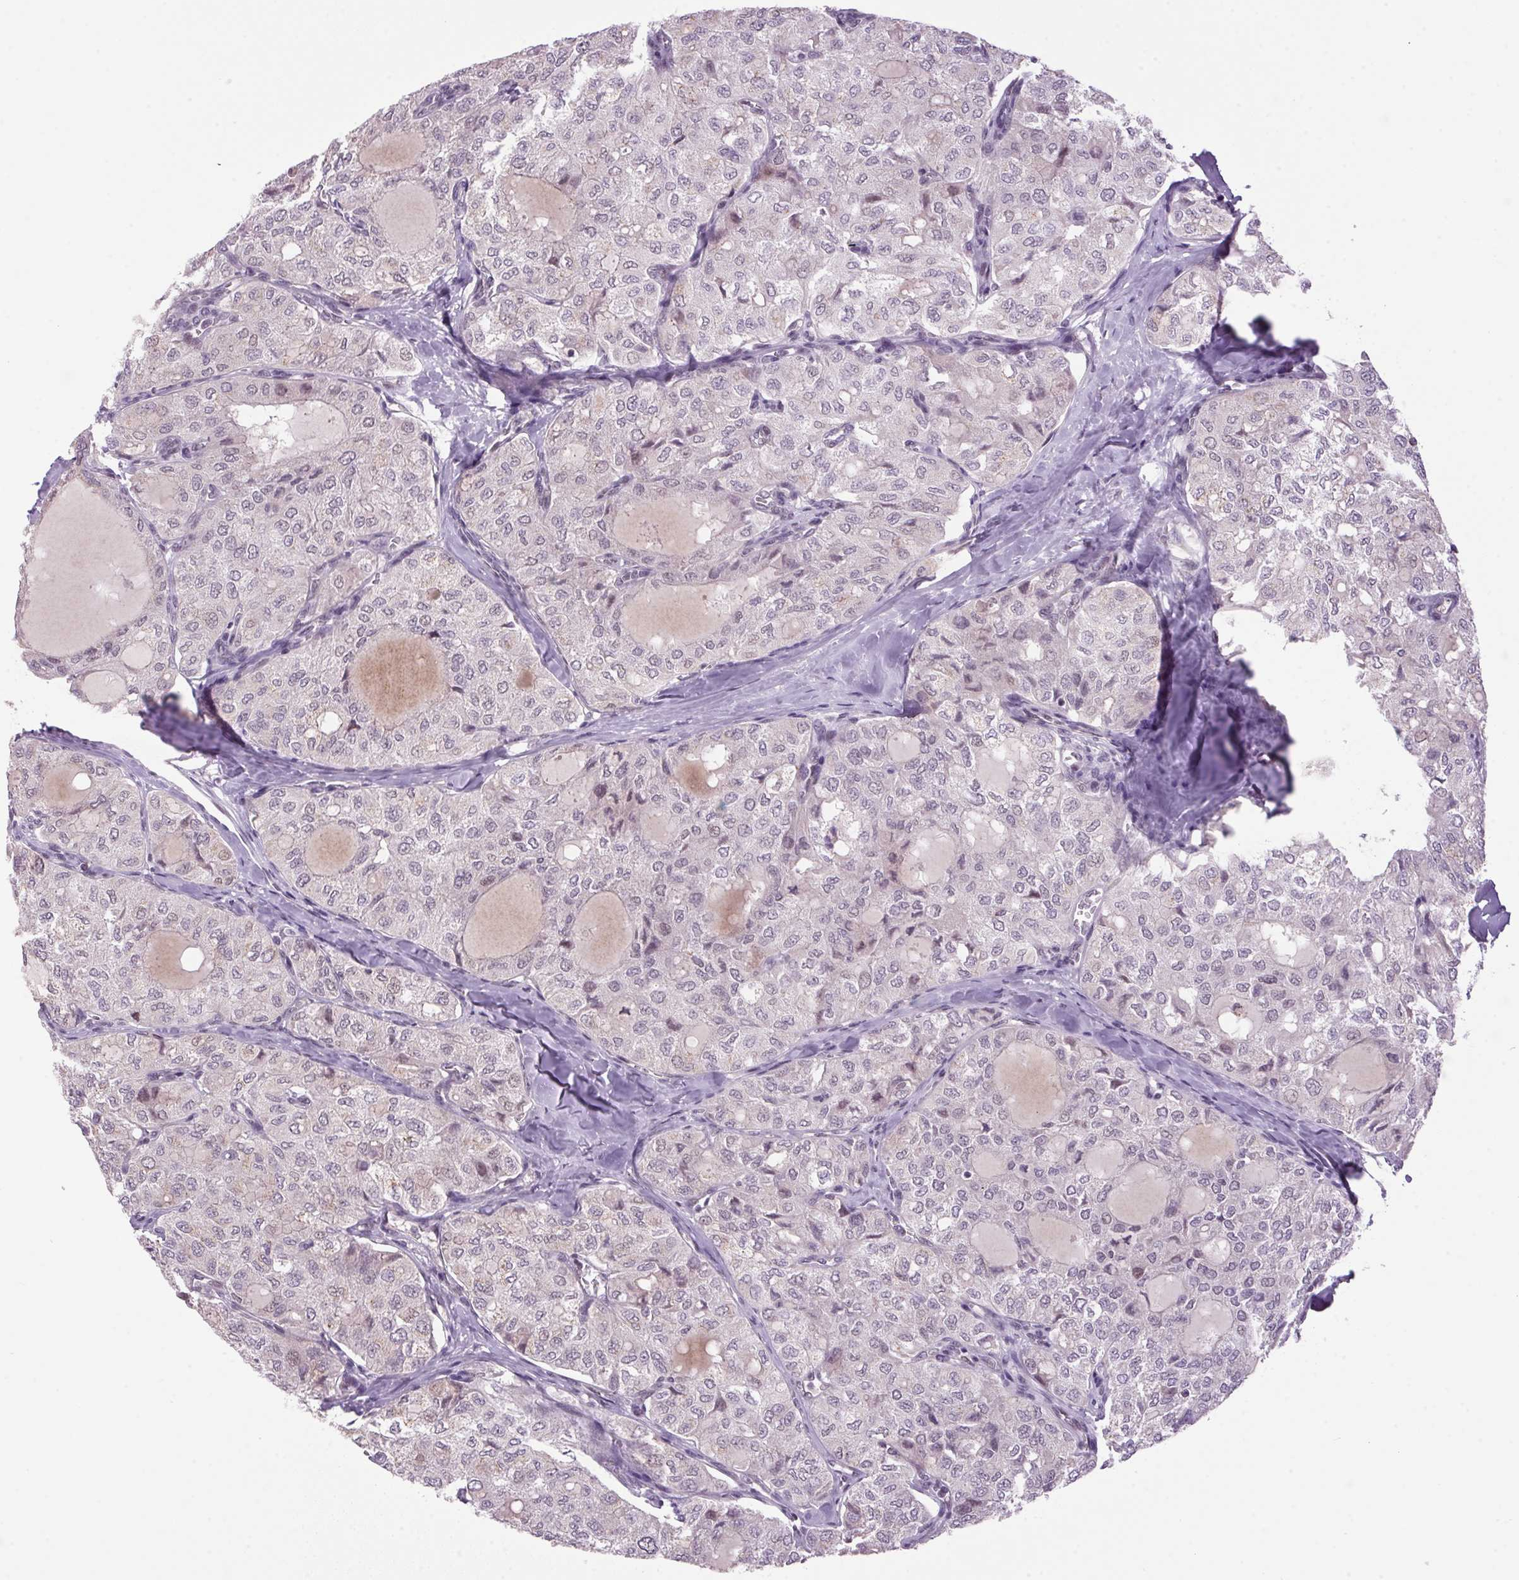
{"staining": {"intensity": "negative", "quantity": "none", "location": "none"}, "tissue": "thyroid cancer", "cell_type": "Tumor cells", "image_type": "cancer", "snomed": [{"axis": "morphology", "description": "Follicular adenoma carcinoma, NOS"}, {"axis": "topography", "description": "Thyroid gland"}], "caption": "Protein analysis of thyroid cancer exhibits no significant positivity in tumor cells.", "gene": "AKR1E2", "patient": {"sex": "male", "age": 75}}